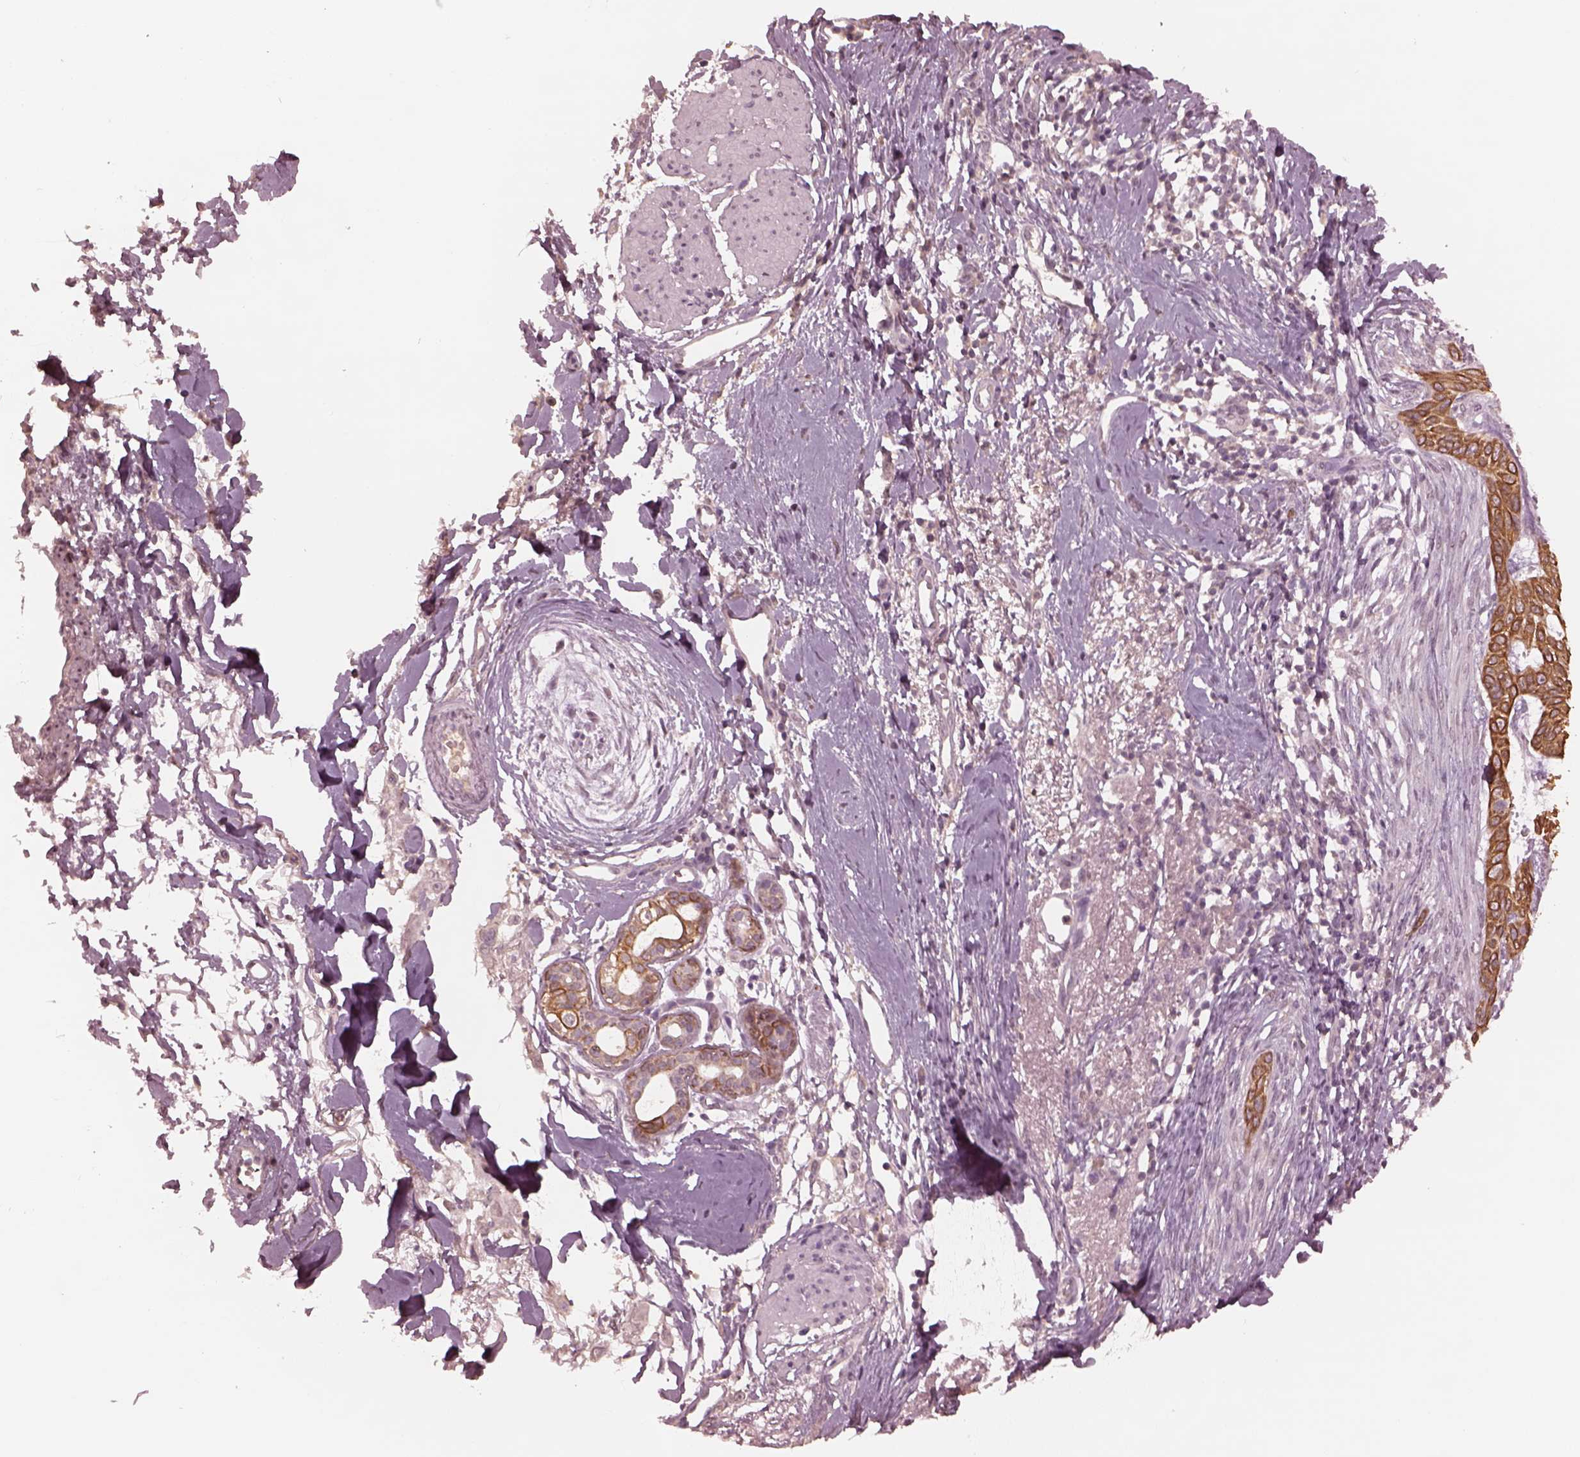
{"staining": {"intensity": "strong", "quantity": ">75%", "location": "cytoplasmic/membranous"}, "tissue": "skin cancer", "cell_type": "Tumor cells", "image_type": "cancer", "snomed": [{"axis": "morphology", "description": "Normal tissue, NOS"}, {"axis": "morphology", "description": "Basal cell carcinoma"}, {"axis": "topography", "description": "Skin"}], "caption": "The micrograph displays a brown stain indicating the presence of a protein in the cytoplasmic/membranous of tumor cells in basal cell carcinoma (skin).", "gene": "KRT79", "patient": {"sex": "male", "age": 84}}